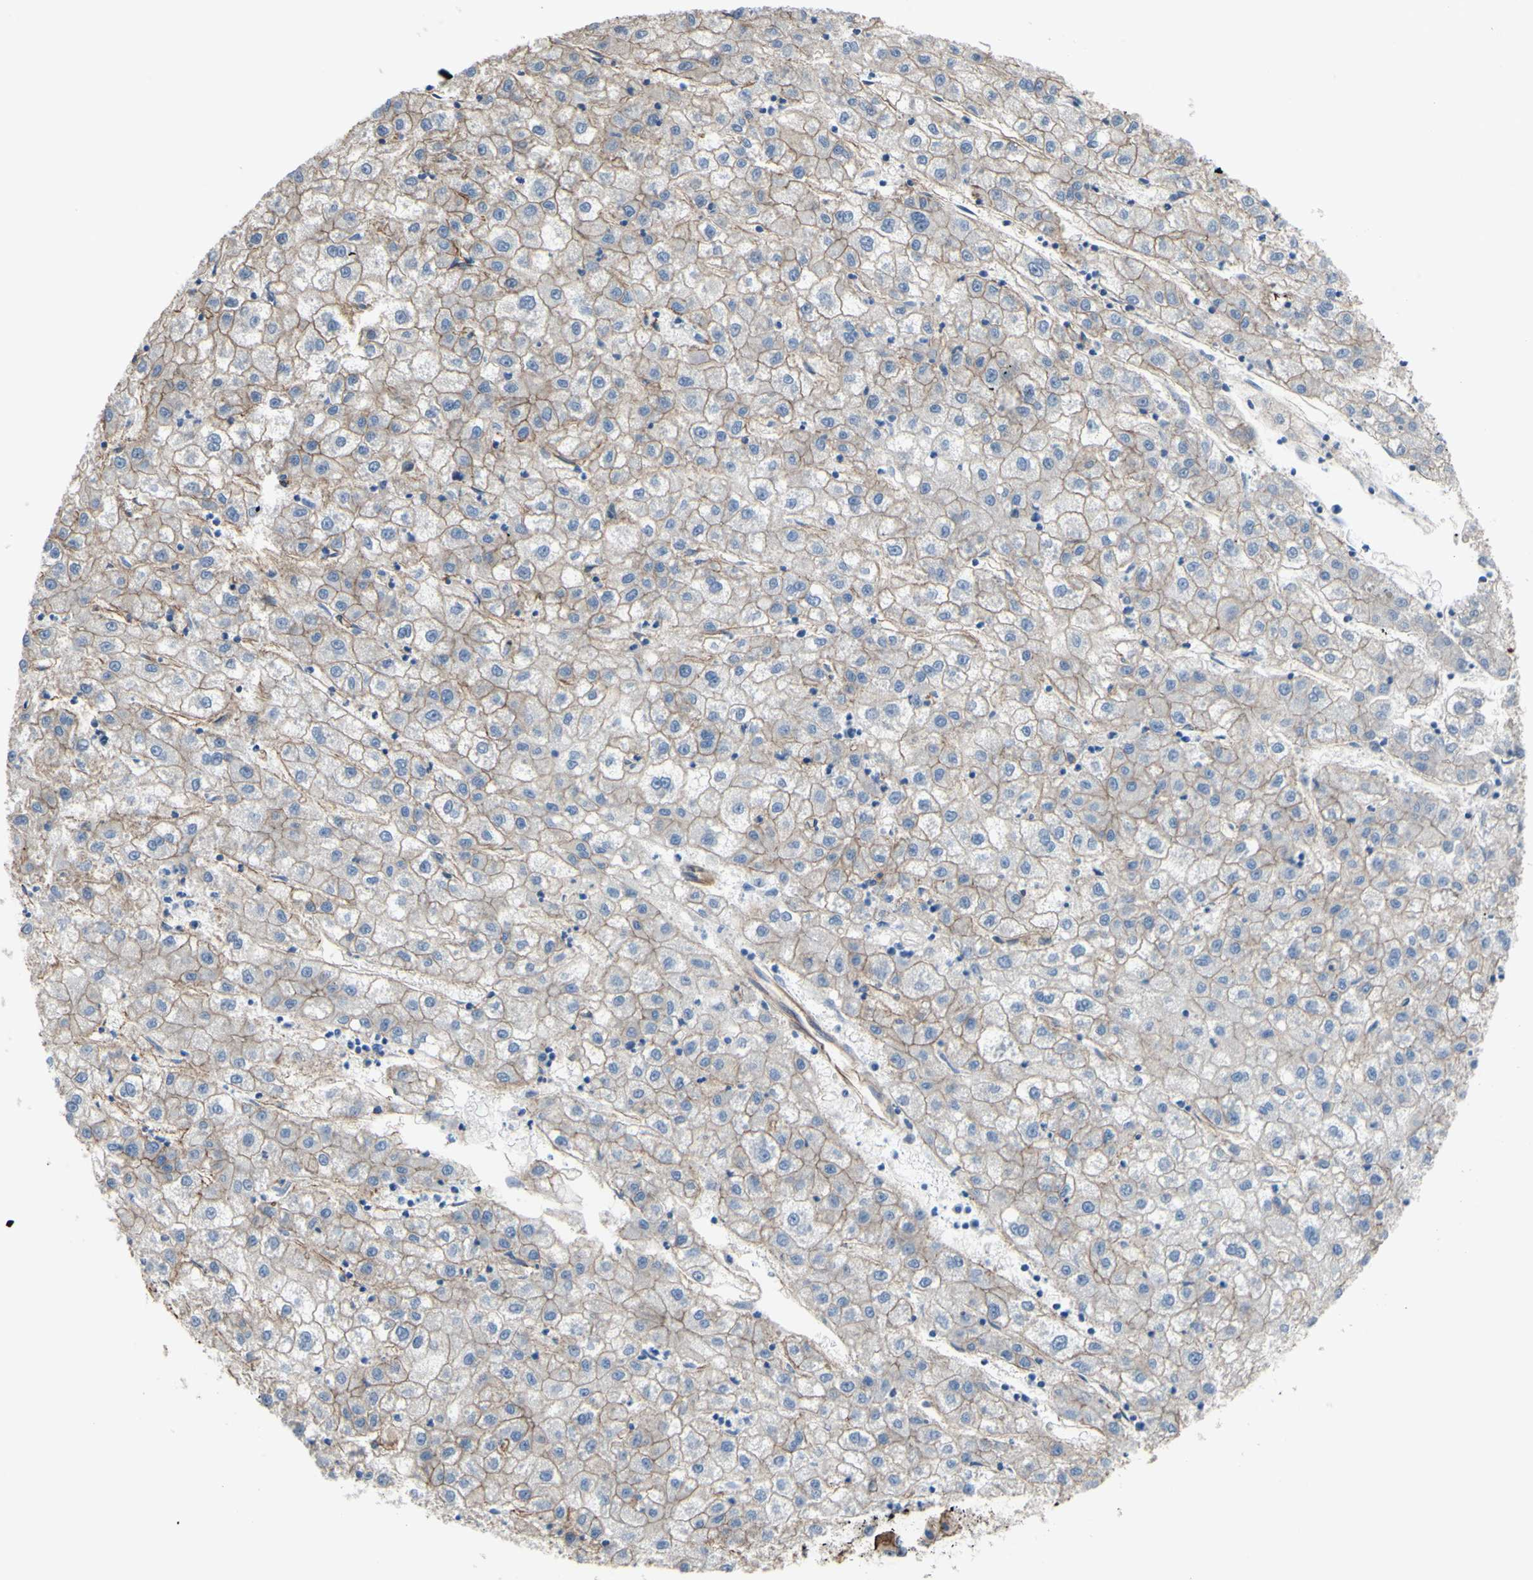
{"staining": {"intensity": "moderate", "quantity": ">75%", "location": "cytoplasmic/membranous"}, "tissue": "liver cancer", "cell_type": "Tumor cells", "image_type": "cancer", "snomed": [{"axis": "morphology", "description": "Carcinoma, Hepatocellular, NOS"}, {"axis": "topography", "description": "Liver"}], "caption": "Hepatocellular carcinoma (liver) was stained to show a protein in brown. There is medium levels of moderate cytoplasmic/membranous staining in approximately >75% of tumor cells.", "gene": "TPBG", "patient": {"sex": "male", "age": 72}}